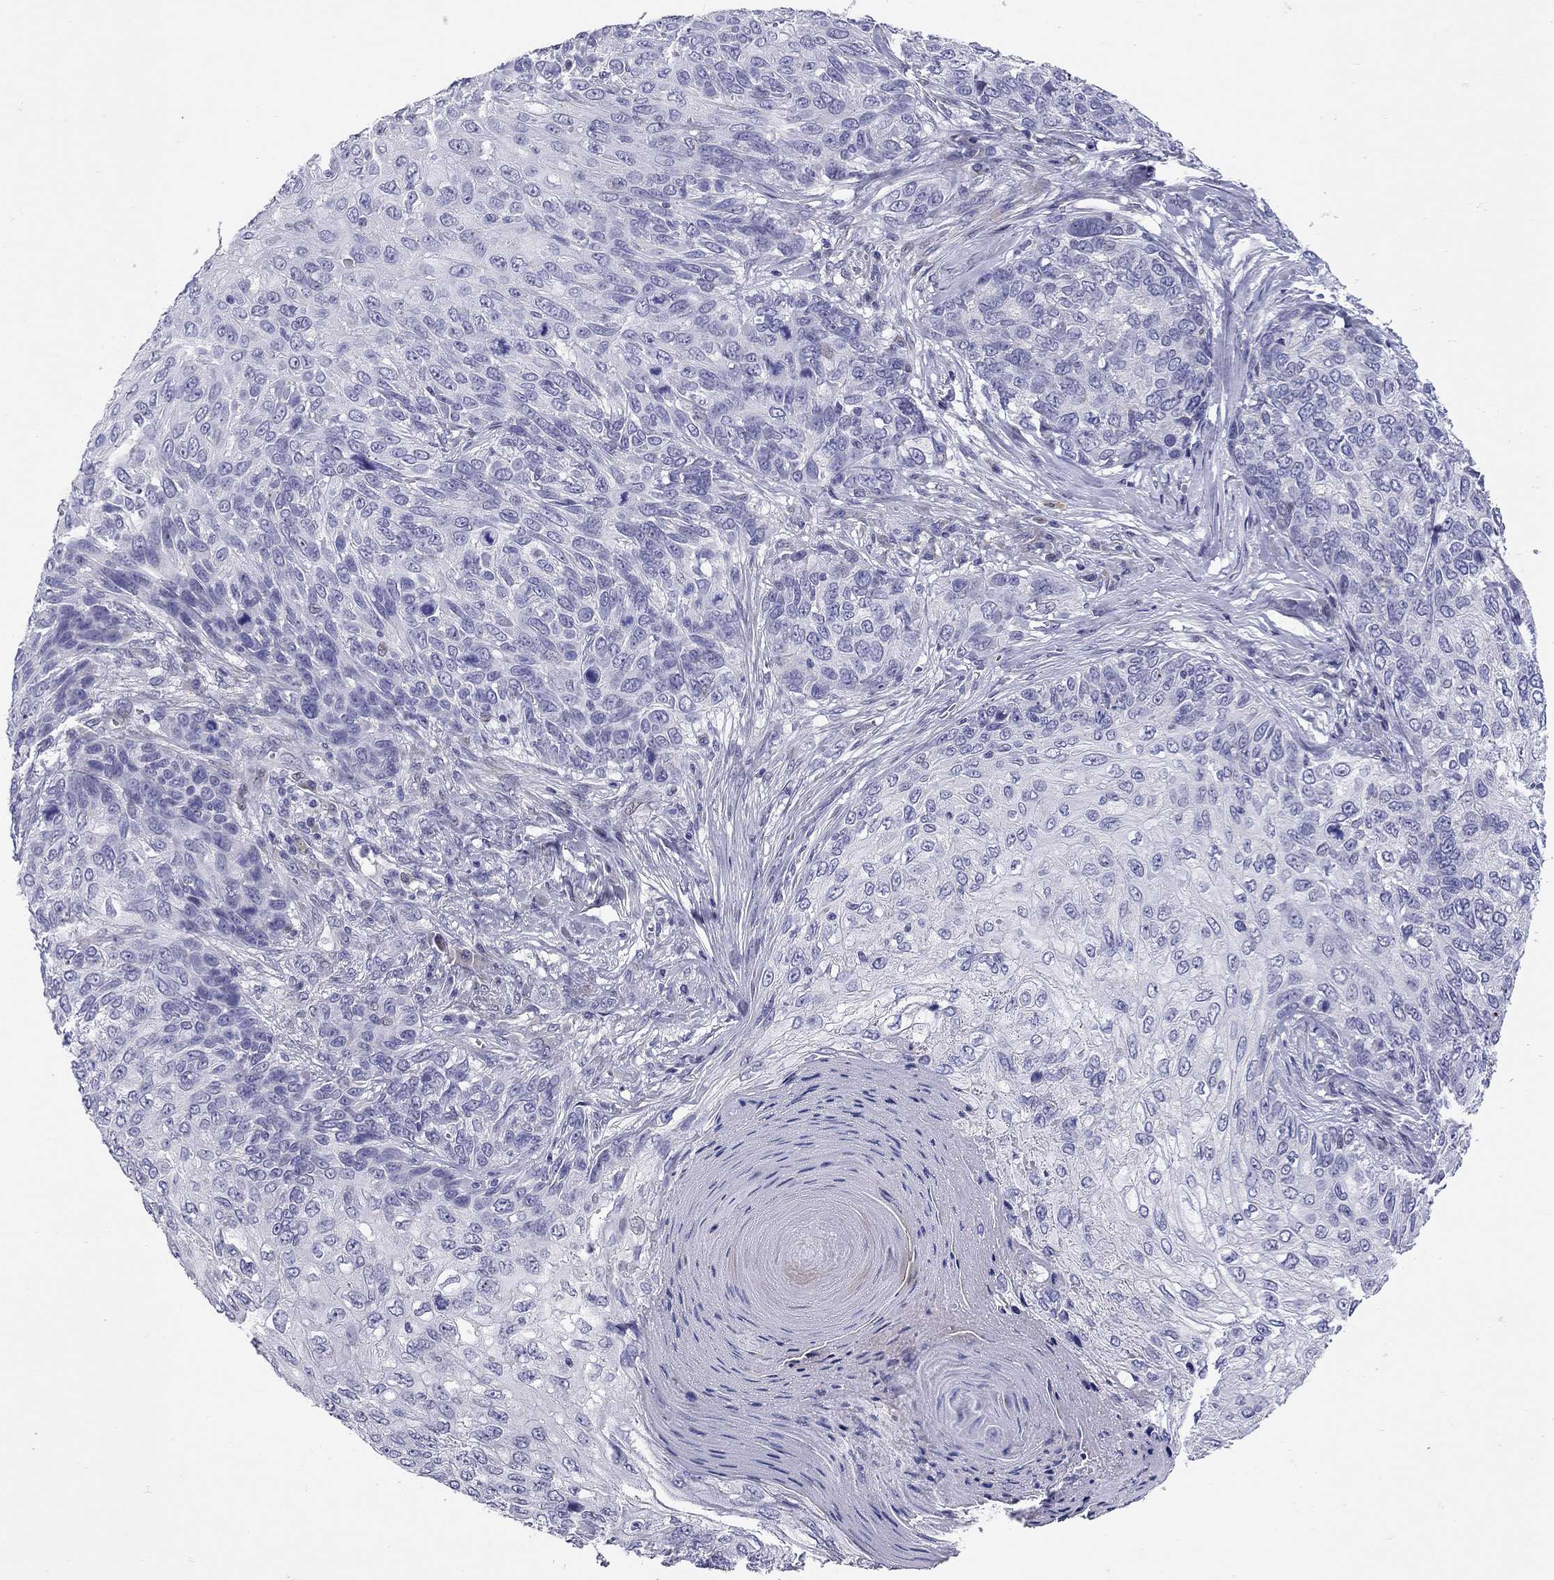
{"staining": {"intensity": "negative", "quantity": "none", "location": "none"}, "tissue": "skin cancer", "cell_type": "Tumor cells", "image_type": "cancer", "snomed": [{"axis": "morphology", "description": "Squamous cell carcinoma, NOS"}, {"axis": "topography", "description": "Skin"}], "caption": "Skin cancer (squamous cell carcinoma) was stained to show a protein in brown. There is no significant positivity in tumor cells. The staining was performed using DAB (3,3'-diaminobenzidine) to visualize the protein expression in brown, while the nuclei were stained in blue with hematoxylin (Magnification: 20x).", "gene": "C8orf88", "patient": {"sex": "male", "age": 92}}